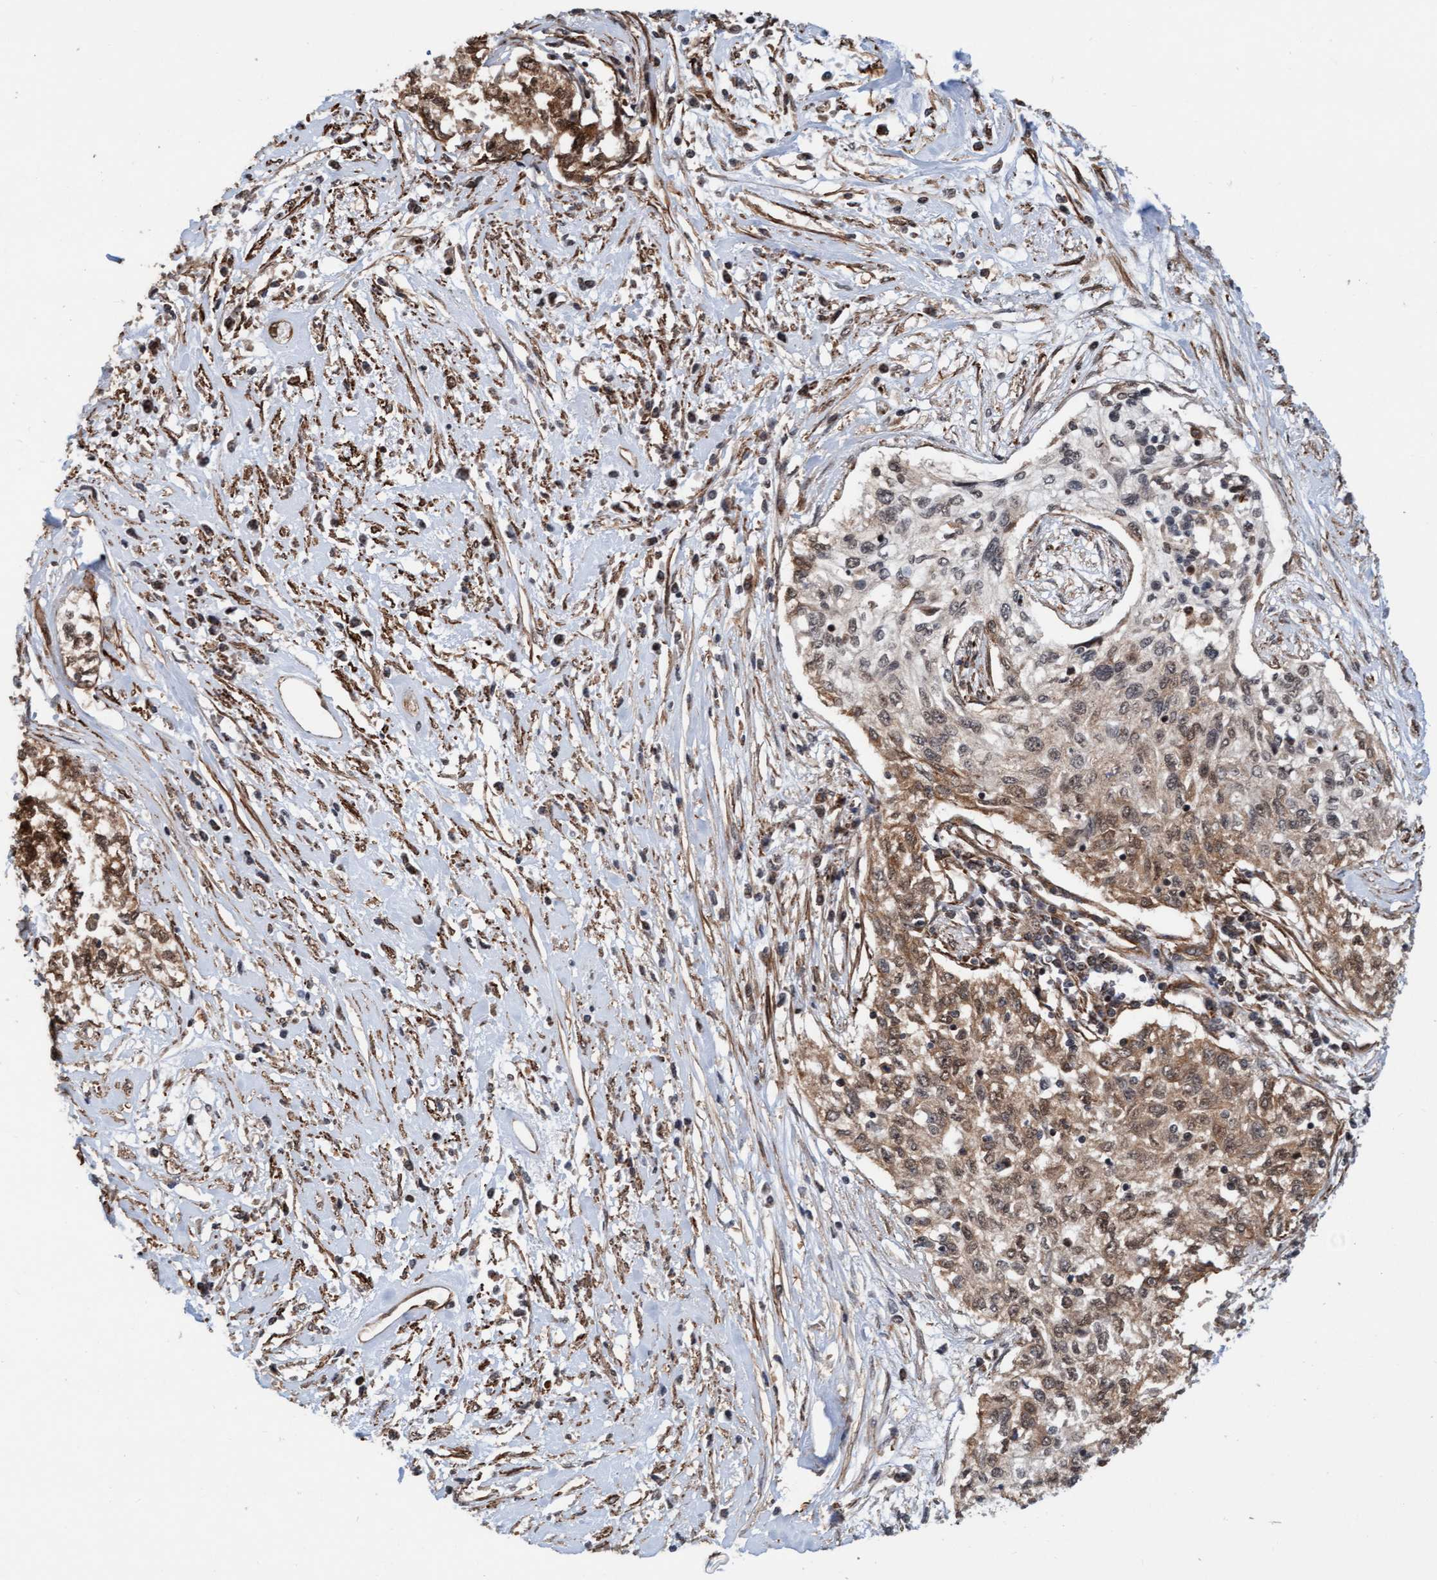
{"staining": {"intensity": "moderate", "quantity": ">75%", "location": "cytoplasmic/membranous,nuclear"}, "tissue": "cervical cancer", "cell_type": "Tumor cells", "image_type": "cancer", "snomed": [{"axis": "morphology", "description": "Squamous cell carcinoma, NOS"}, {"axis": "topography", "description": "Cervix"}], "caption": "IHC of cervical cancer (squamous cell carcinoma) displays medium levels of moderate cytoplasmic/membranous and nuclear positivity in about >75% of tumor cells.", "gene": "STXBP4", "patient": {"sex": "female", "age": 57}}